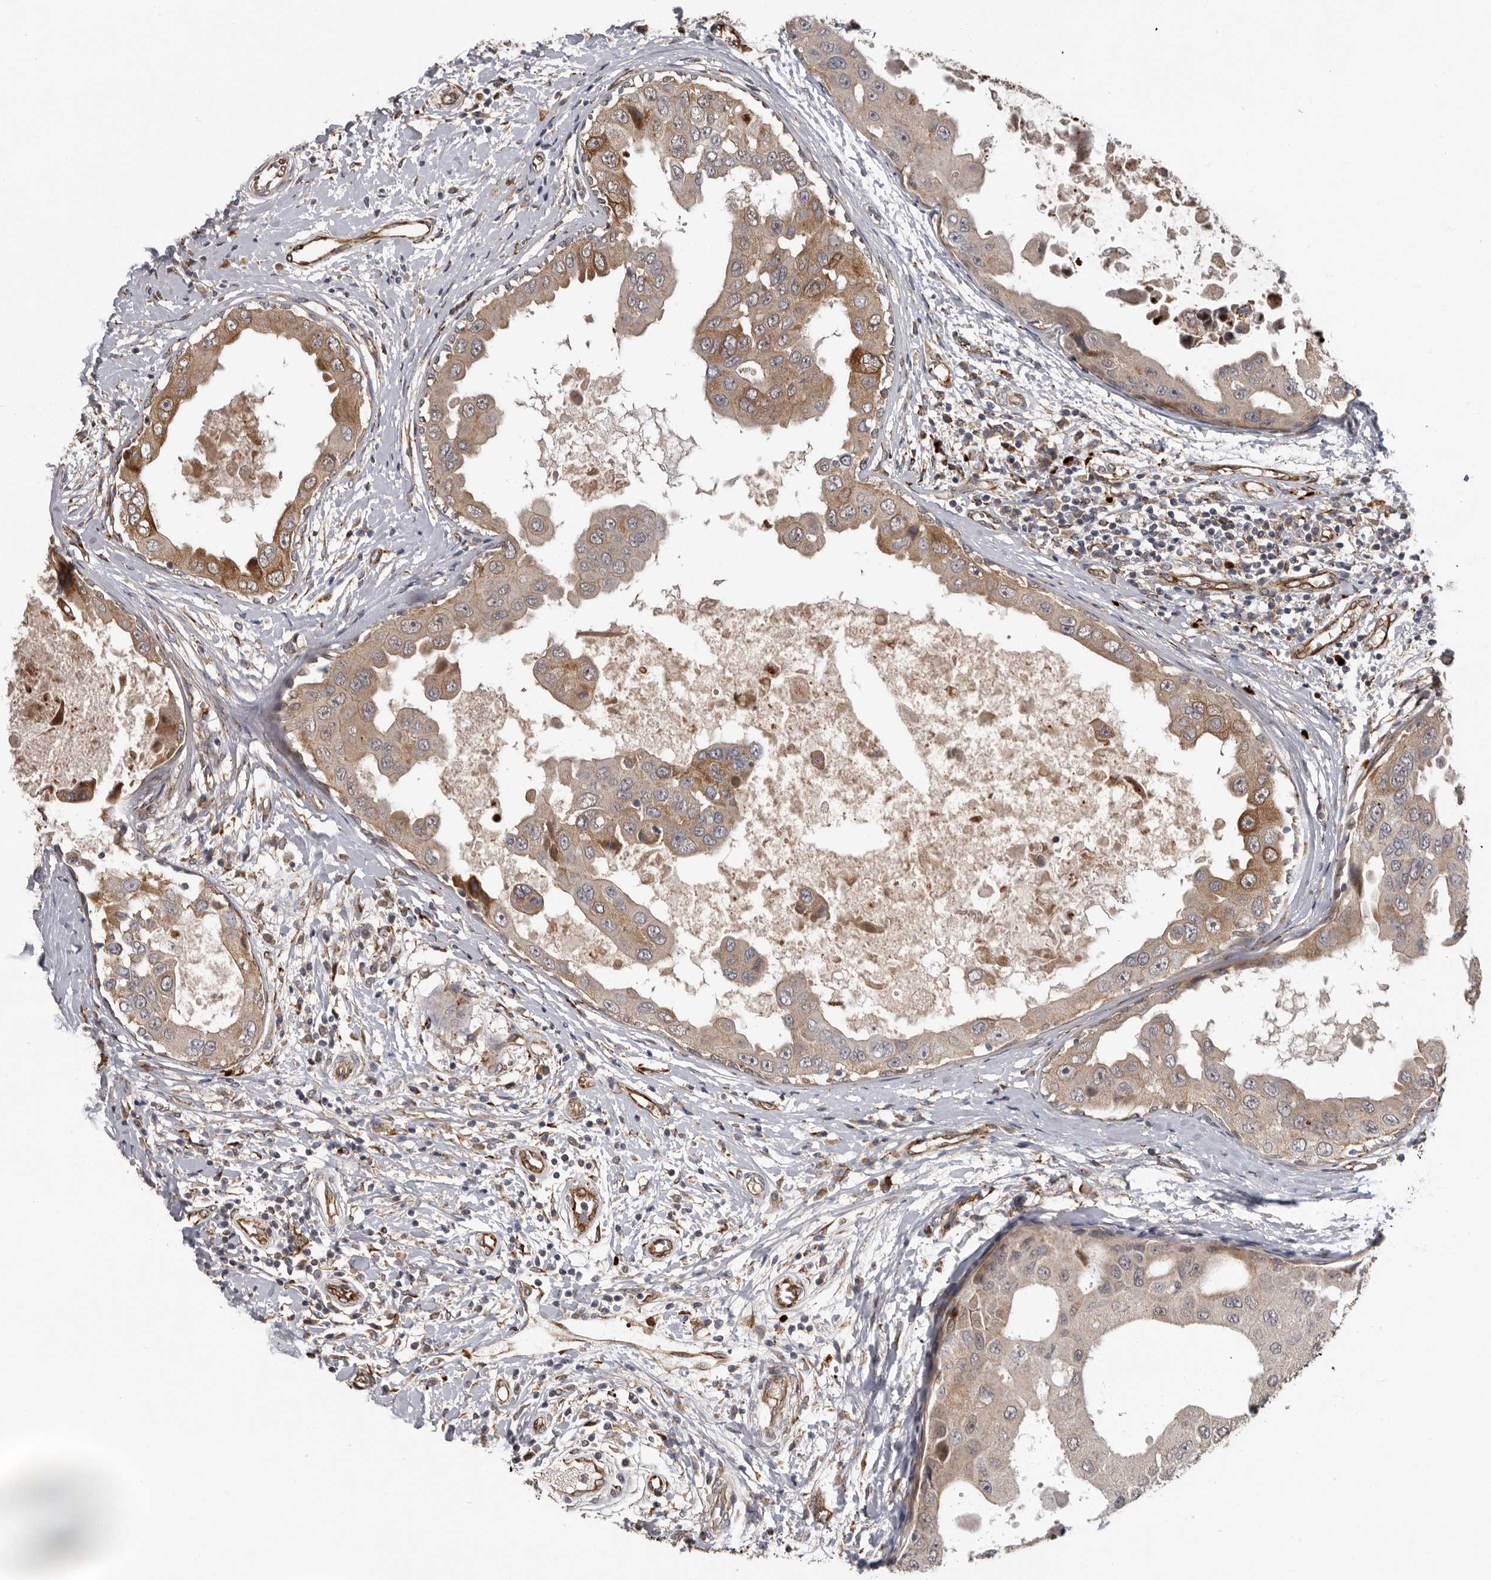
{"staining": {"intensity": "moderate", "quantity": ">75%", "location": "cytoplasmic/membranous"}, "tissue": "breast cancer", "cell_type": "Tumor cells", "image_type": "cancer", "snomed": [{"axis": "morphology", "description": "Duct carcinoma"}, {"axis": "topography", "description": "Breast"}], "caption": "A brown stain shows moderate cytoplasmic/membranous positivity of a protein in breast cancer tumor cells.", "gene": "MTF1", "patient": {"sex": "female", "age": 27}}